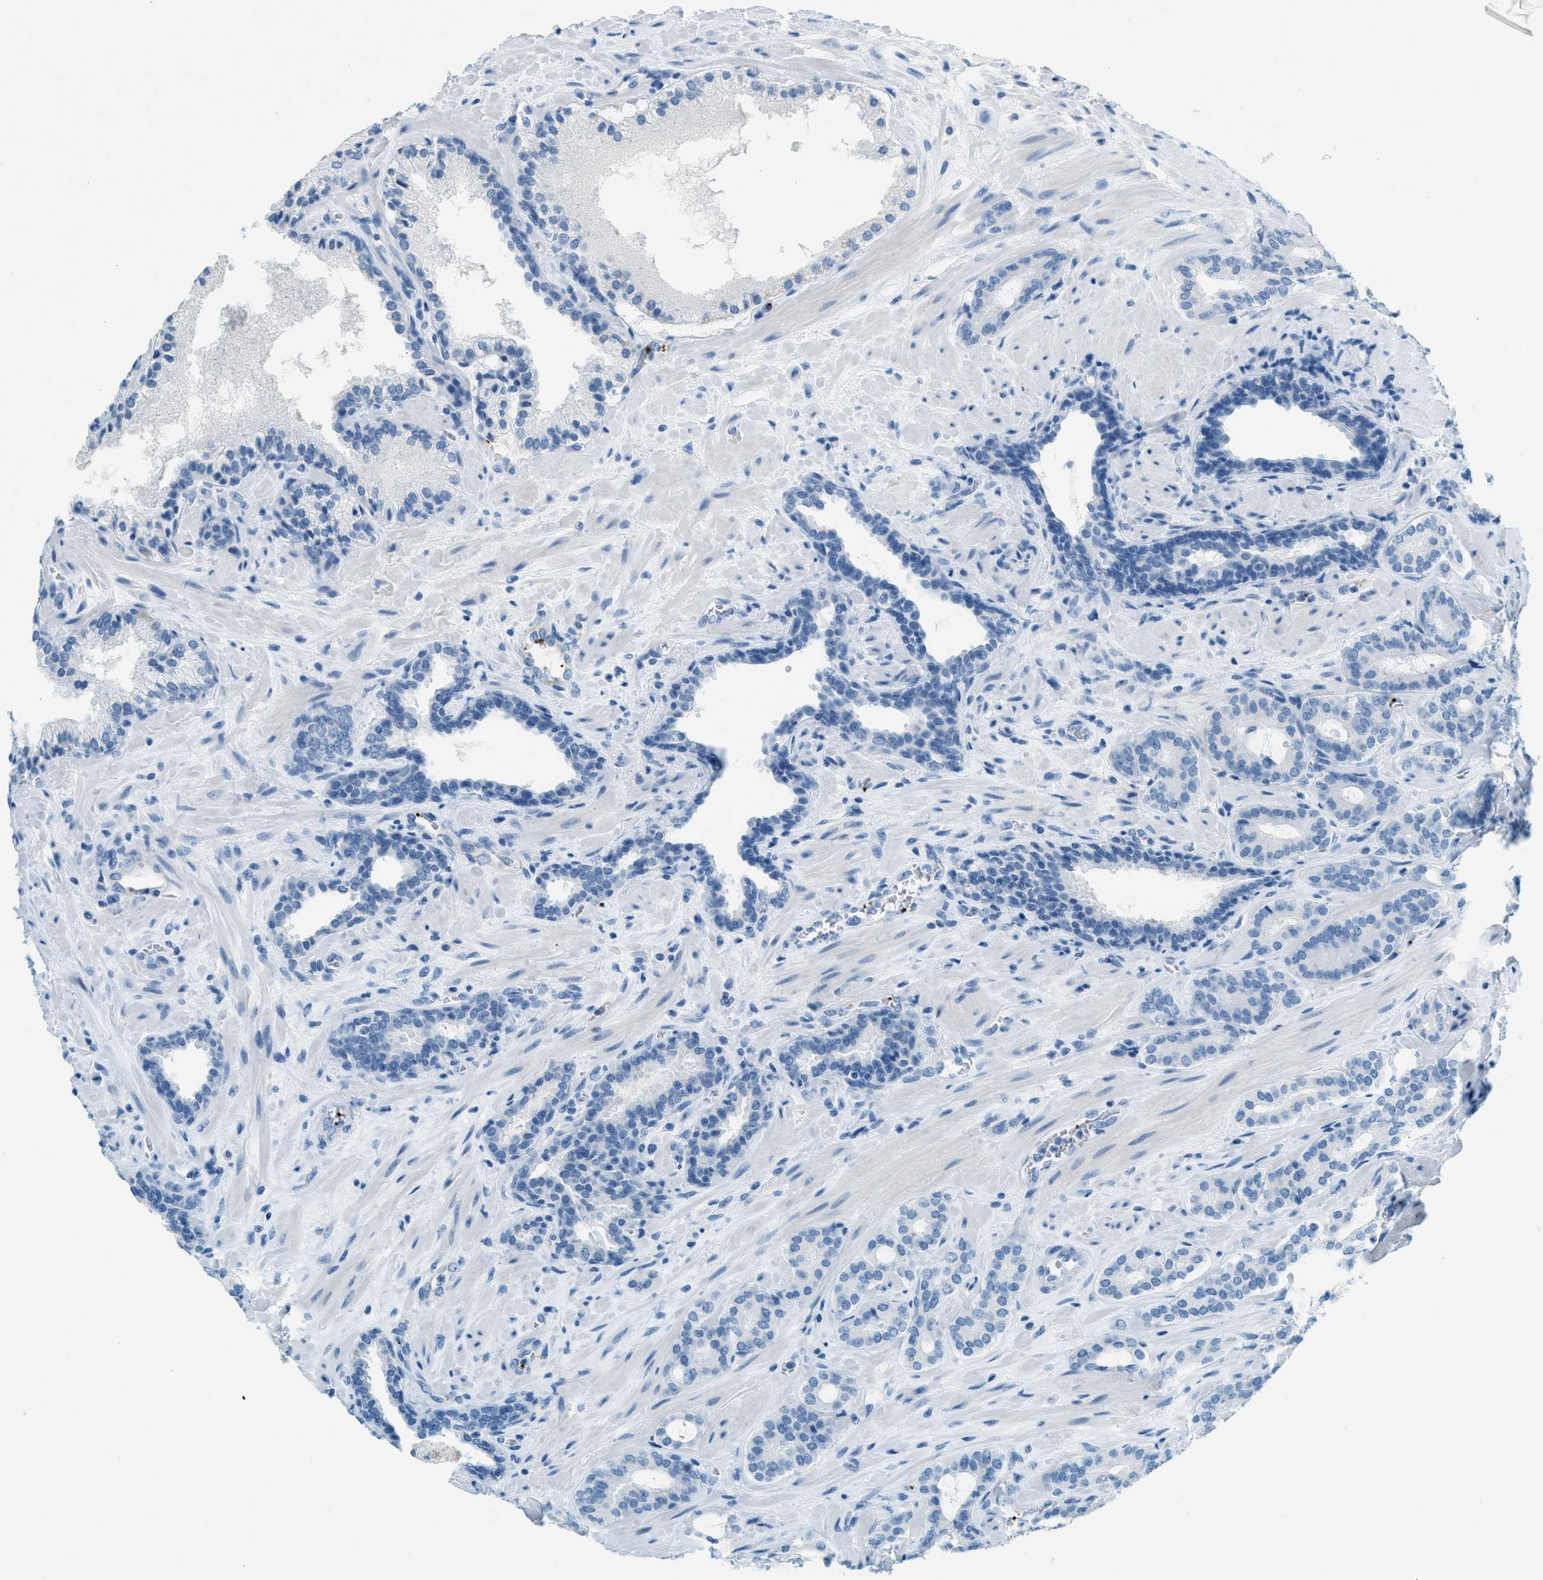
{"staining": {"intensity": "negative", "quantity": "none", "location": "none"}, "tissue": "prostate cancer", "cell_type": "Tumor cells", "image_type": "cancer", "snomed": [{"axis": "morphology", "description": "Adenocarcinoma, Low grade"}, {"axis": "topography", "description": "Prostate"}], "caption": "This photomicrograph is of prostate adenocarcinoma (low-grade) stained with IHC to label a protein in brown with the nuclei are counter-stained blue. There is no expression in tumor cells.", "gene": "PPBP", "patient": {"sex": "male", "age": 63}}